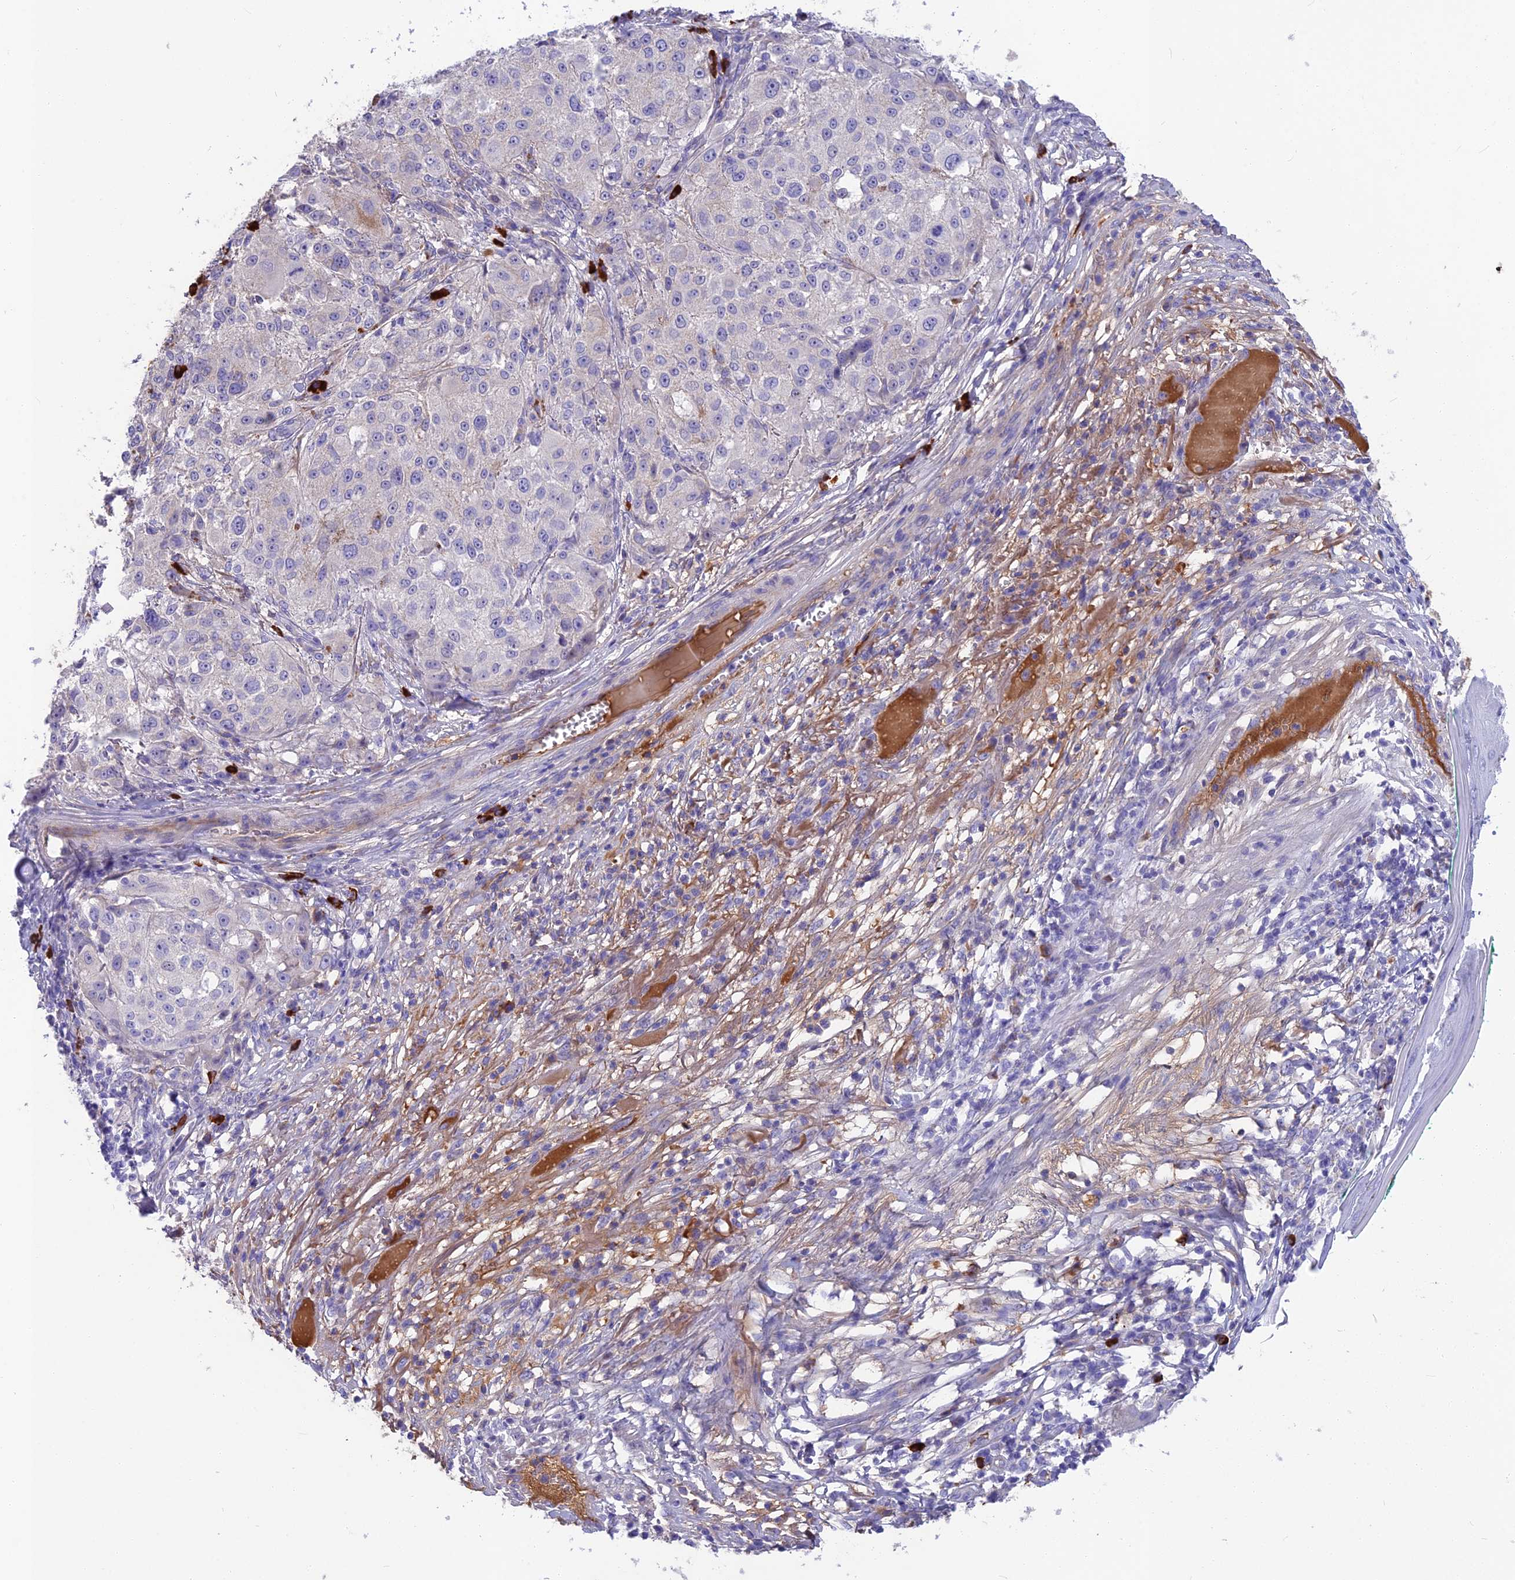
{"staining": {"intensity": "negative", "quantity": "none", "location": "none"}, "tissue": "melanoma", "cell_type": "Tumor cells", "image_type": "cancer", "snomed": [{"axis": "morphology", "description": "Necrosis, NOS"}, {"axis": "morphology", "description": "Malignant melanoma, NOS"}, {"axis": "topography", "description": "Skin"}], "caption": "Tumor cells show no significant protein staining in malignant melanoma. (DAB immunohistochemistry, high magnification).", "gene": "SNAP91", "patient": {"sex": "female", "age": 87}}